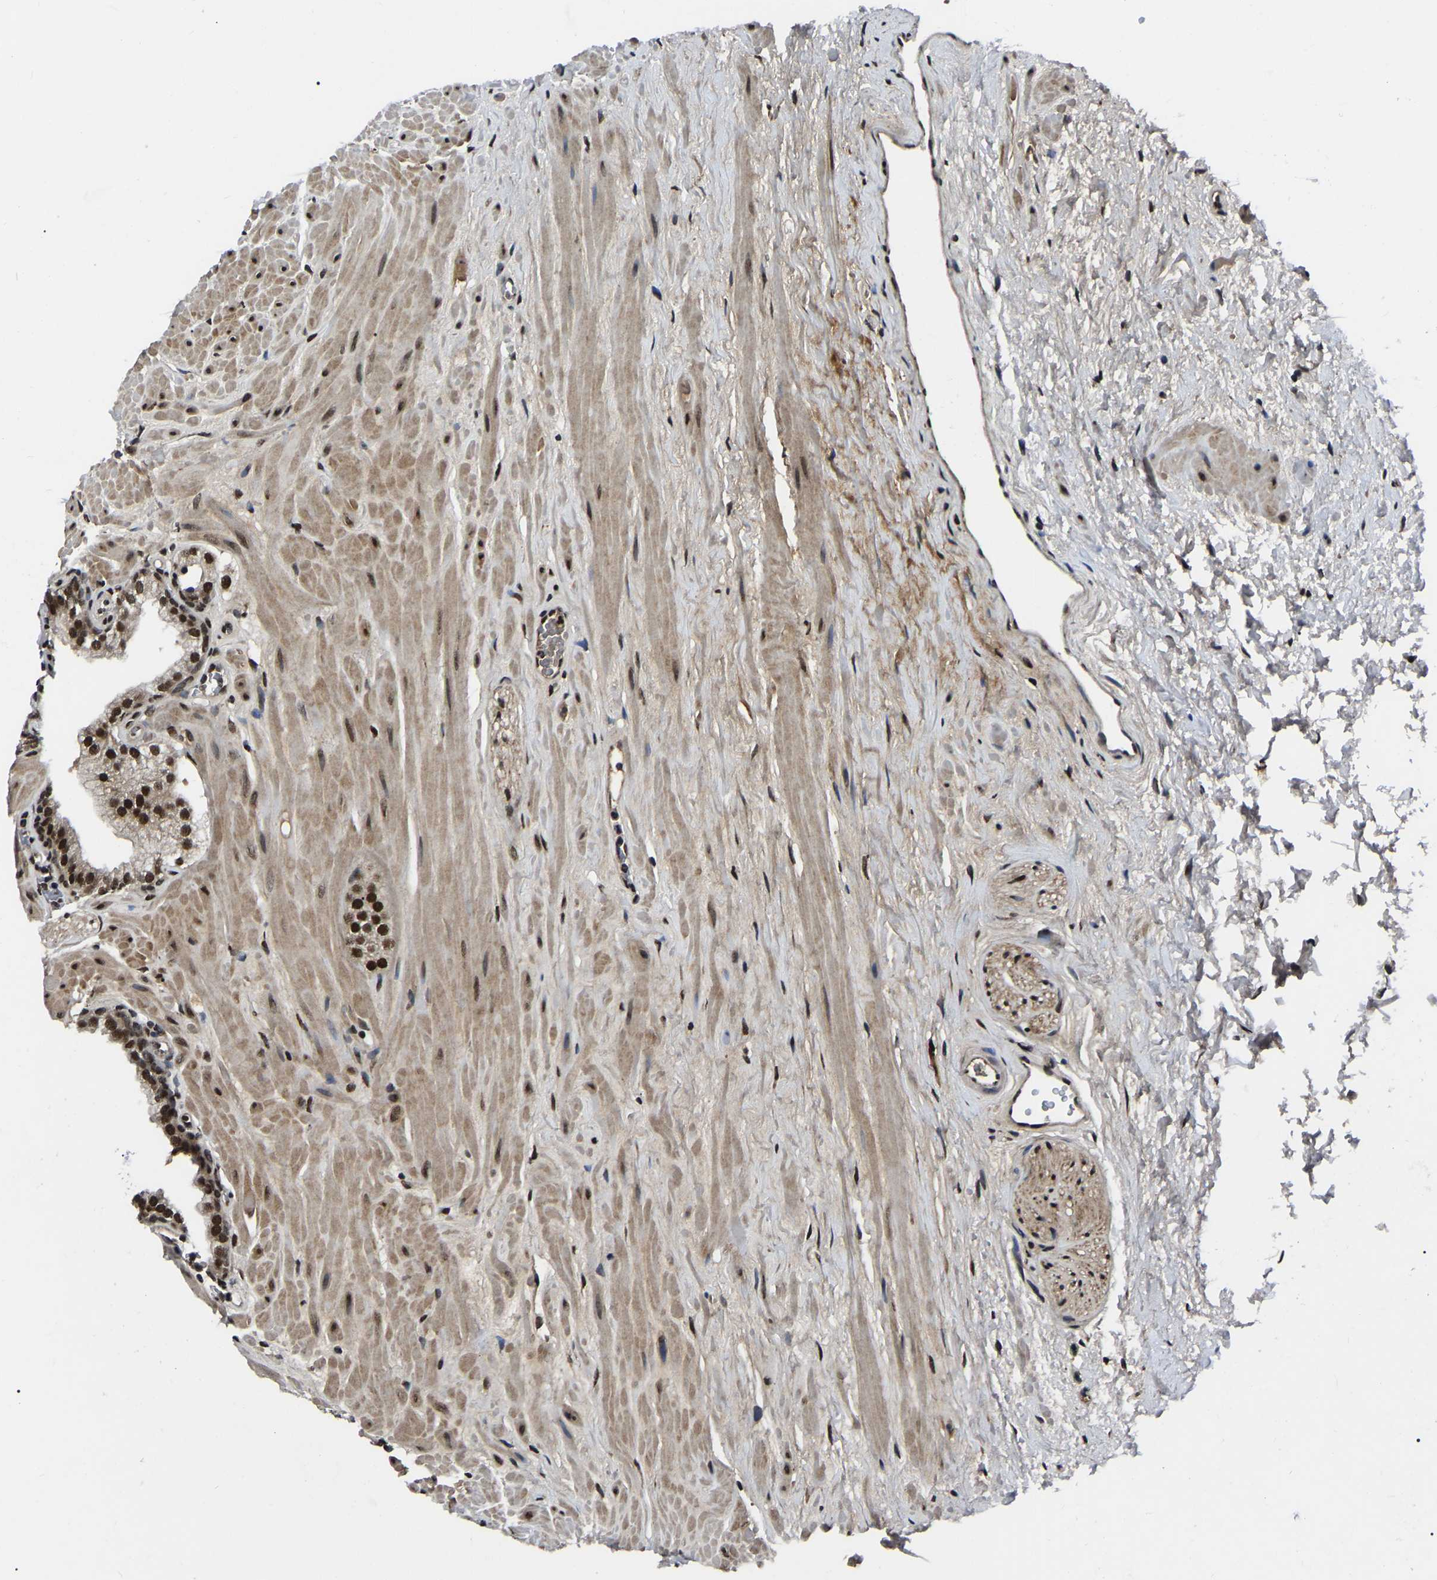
{"staining": {"intensity": "strong", "quantity": ">75%", "location": "nuclear"}, "tissue": "prostate", "cell_type": "Glandular cells", "image_type": "normal", "snomed": [{"axis": "morphology", "description": "Normal tissue, NOS"}, {"axis": "morphology", "description": "Urothelial carcinoma, Low grade"}, {"axis": "topography", "description": "Urinary bladder"}, {"axis": "topography", "description": "Prostate"}], "caption": "Protein staining shows strong nuclear expression in approximately >75% of glandular cells in normal prostate.", "gene": "TRIM35", "patient": {"sex": "male", "age": 60}}